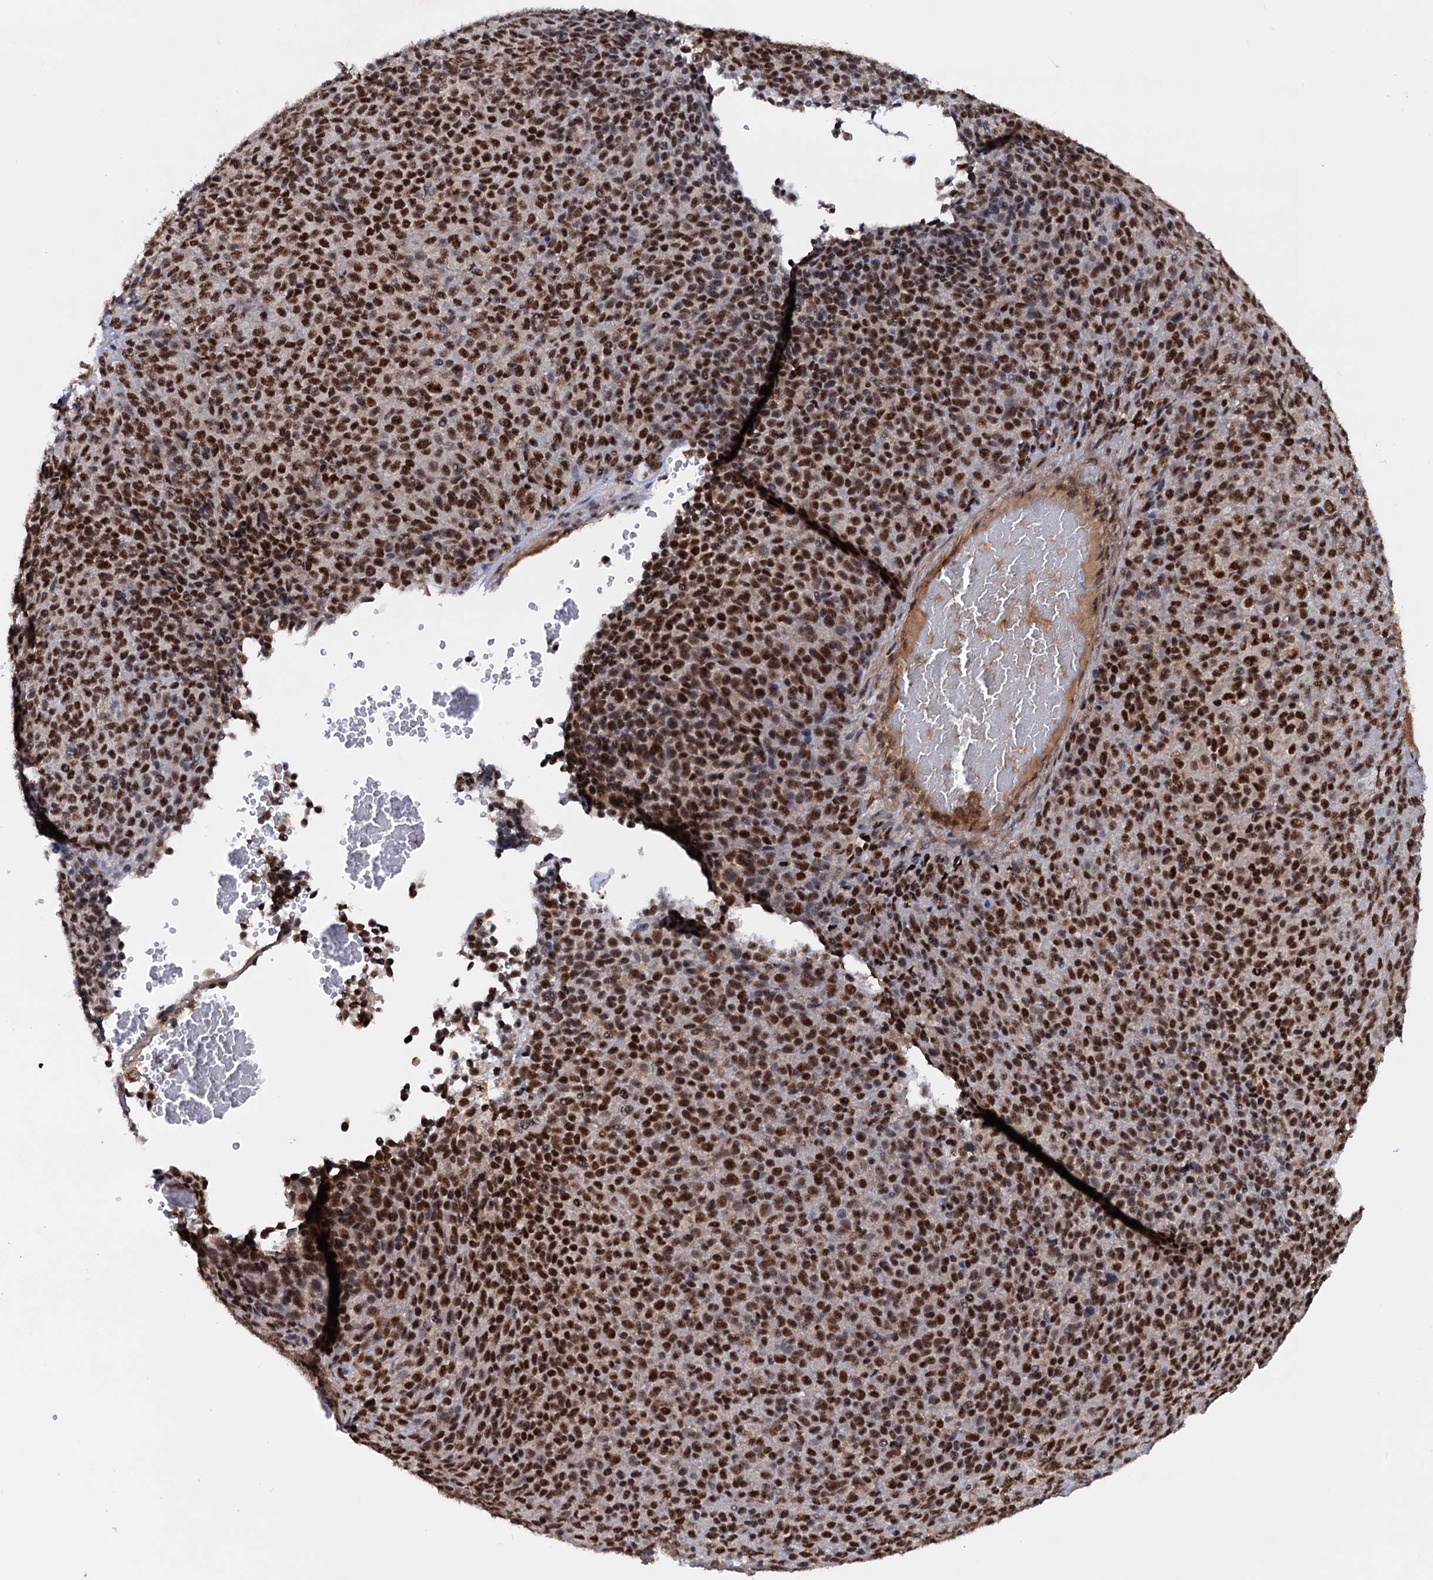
{"staining": {"intensity": "strong", "quantity": ">75%", "location": "nuclear"}, "tissue": "melanoma", "cell_type": "Tumor cells", "image_type": "cancer", "snomed": [{"axis": "morphology", "description": "Malignant melanoma, Metastatic site"}, {"axis": "topography", "description": "Brain"}], "caption": "Protein expression analysis of melanoma reveals strong nuclear expression in approximately >75% of tumor cells. The protein is stained brown, and the nuclei are stained in blue (DAB (3,3'-diaminobenzidine) IHC with brightfield microscopy, high magnification).", "gene": "TBC1D12", "patient": {"sex": "female", "age": 56}}